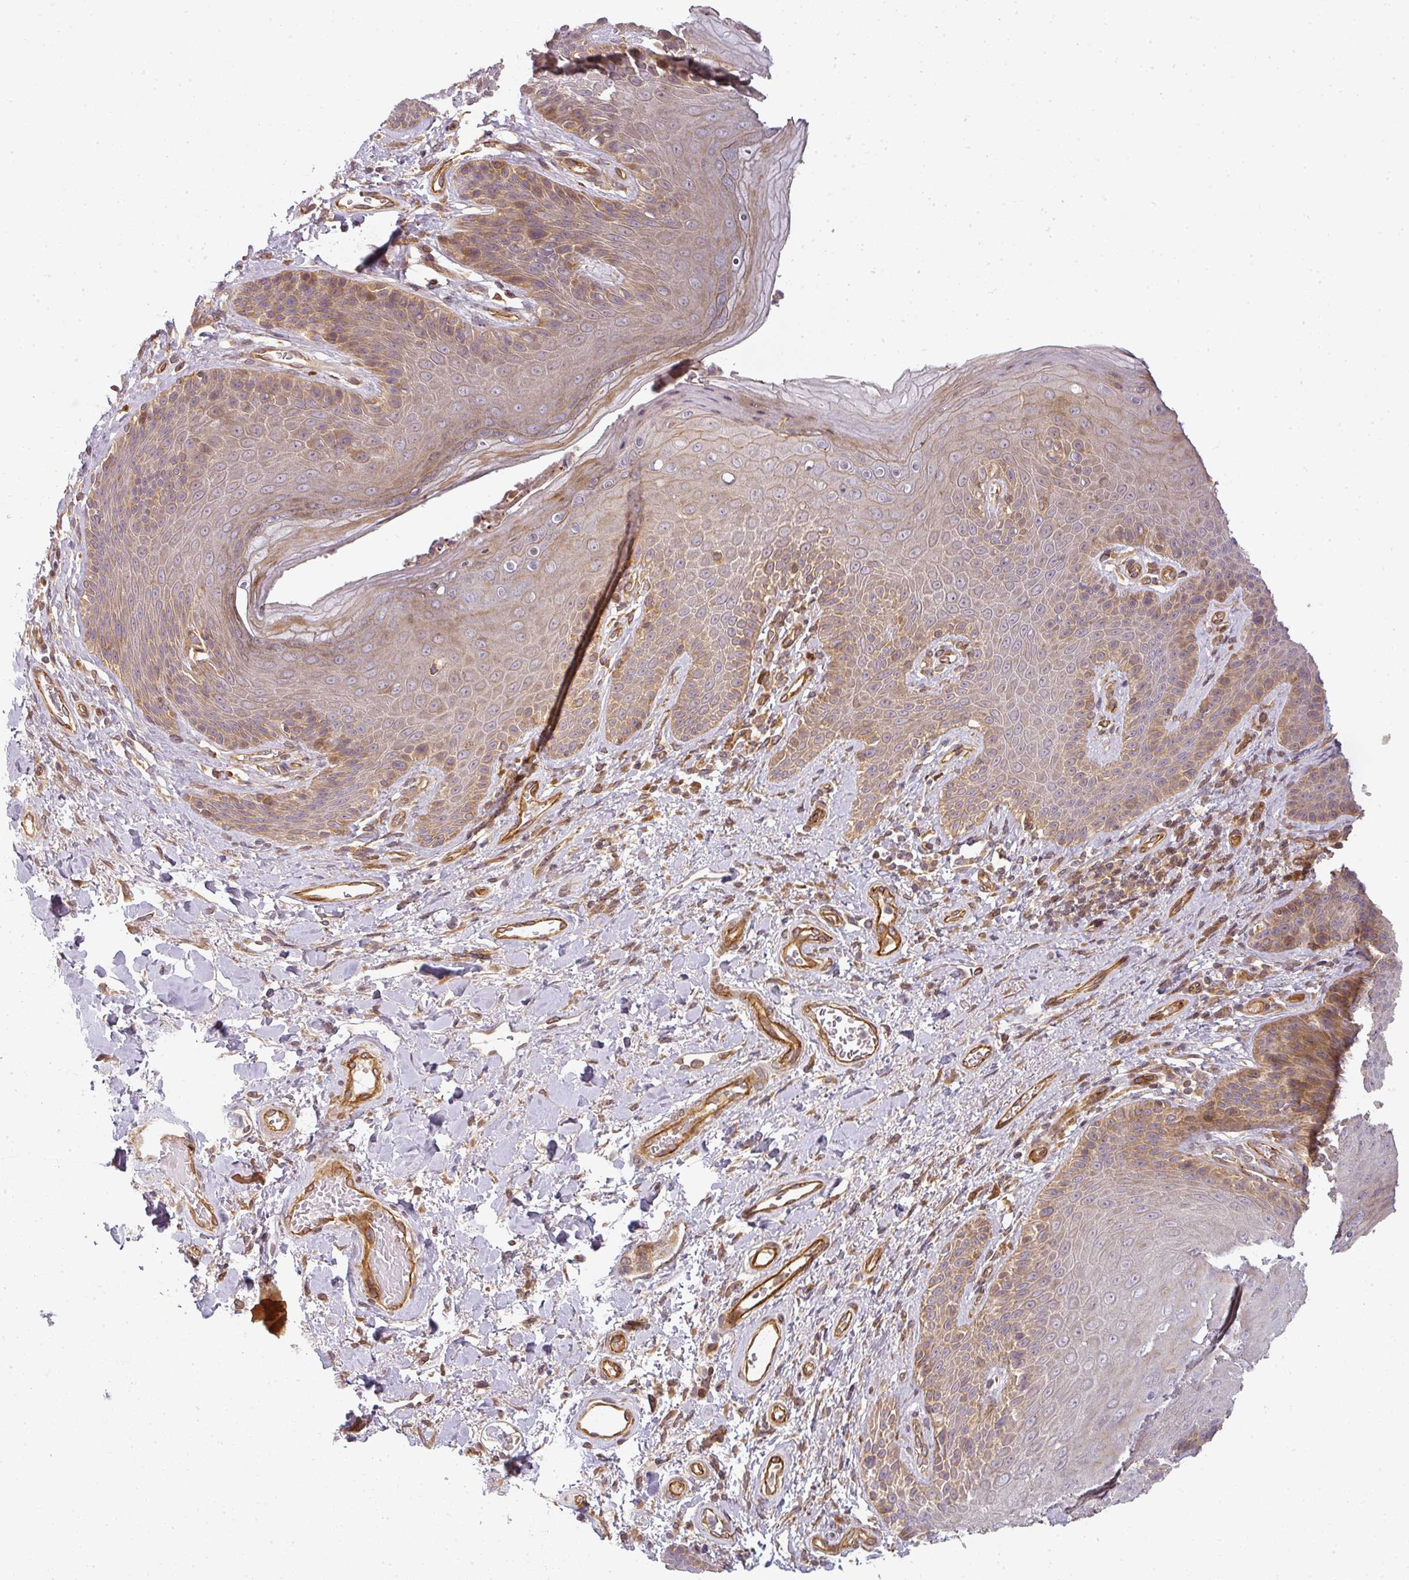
{"staining": {"intensity": "moderate", "quantity": "25%-75%", "location": "cytoplasmic/membranous"}, "tissue": "skin", "cell_type": "Epidermal cells", "image_type": "normal", "snomed": [{"axis": "morphology", "description": "Normal tissue, NOS"}, {"axis": "topography", "description": "Anal"}], "caption": "IHC of normal human skin shows medium levels of moderate cytoplasmic/membranous expression in approximately 25%-75% of epidermal cells. Using DAB (3,3'-diaminobenzidine) (brown) and hematoxylin (blue) stains, captured at high magnification using brightfield microscopy.", "gene": "CNOT1", "patient": {"sex": "female", "age": 89}}